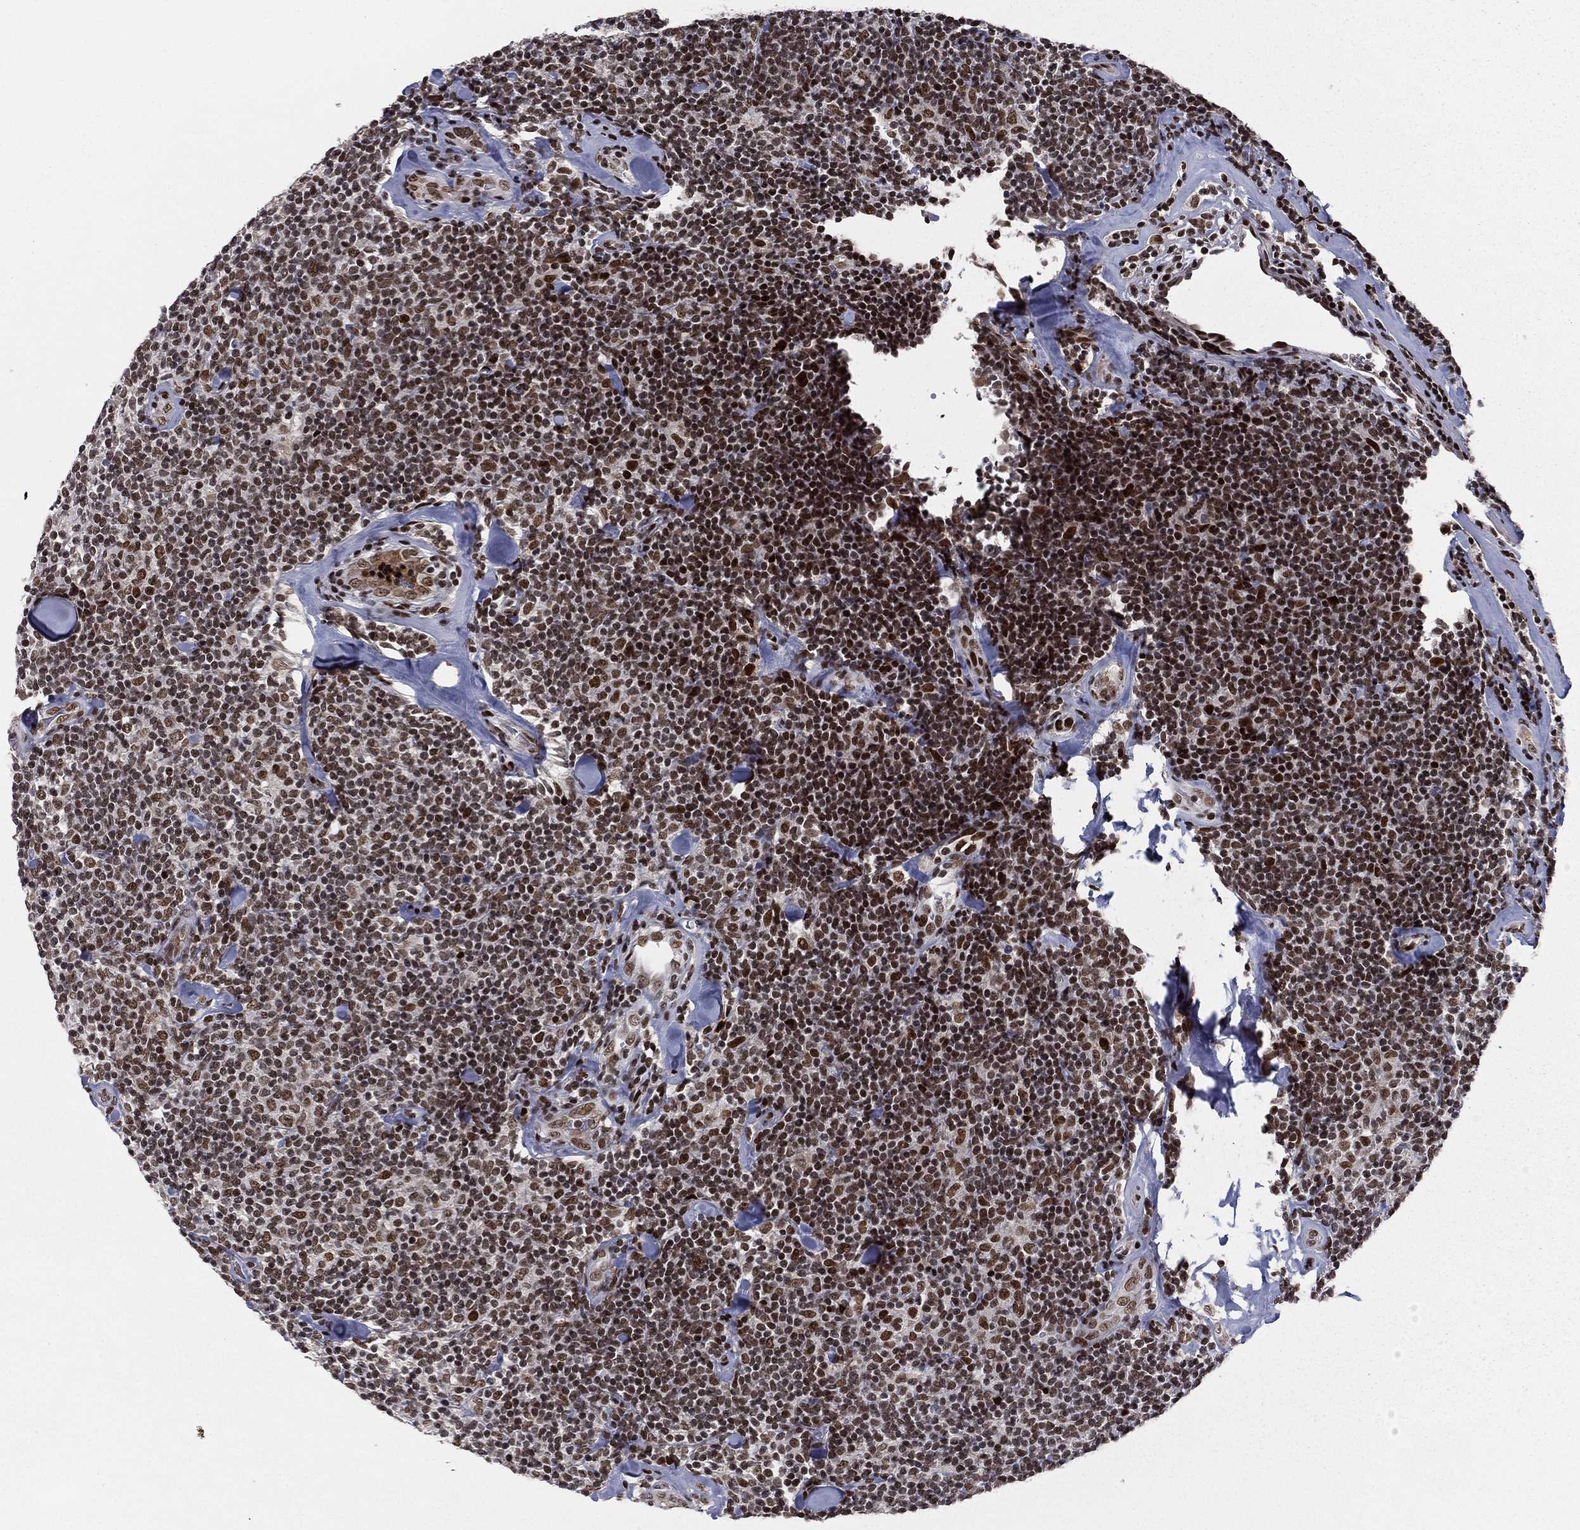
{"staining": {"intensity": "strong", "quantity": ">75%", "location": "nuclear"}, "tissue": "lymphoma", "cell_type": "Tumor cells", "image_type": "cancer", "snomed": [{"axis": "morphology", "description": "Malignant lymphoma, non-Hodgkin's type, Low grade"}, {"axis": "topography", "description": "Lymph node"}], "caption": "An image of human lymphoma stained for a protein shows strong nuclear brown staining in tumor cells.", "gene": "RTF1", "patient": {"sex": "female", "age": 56}}